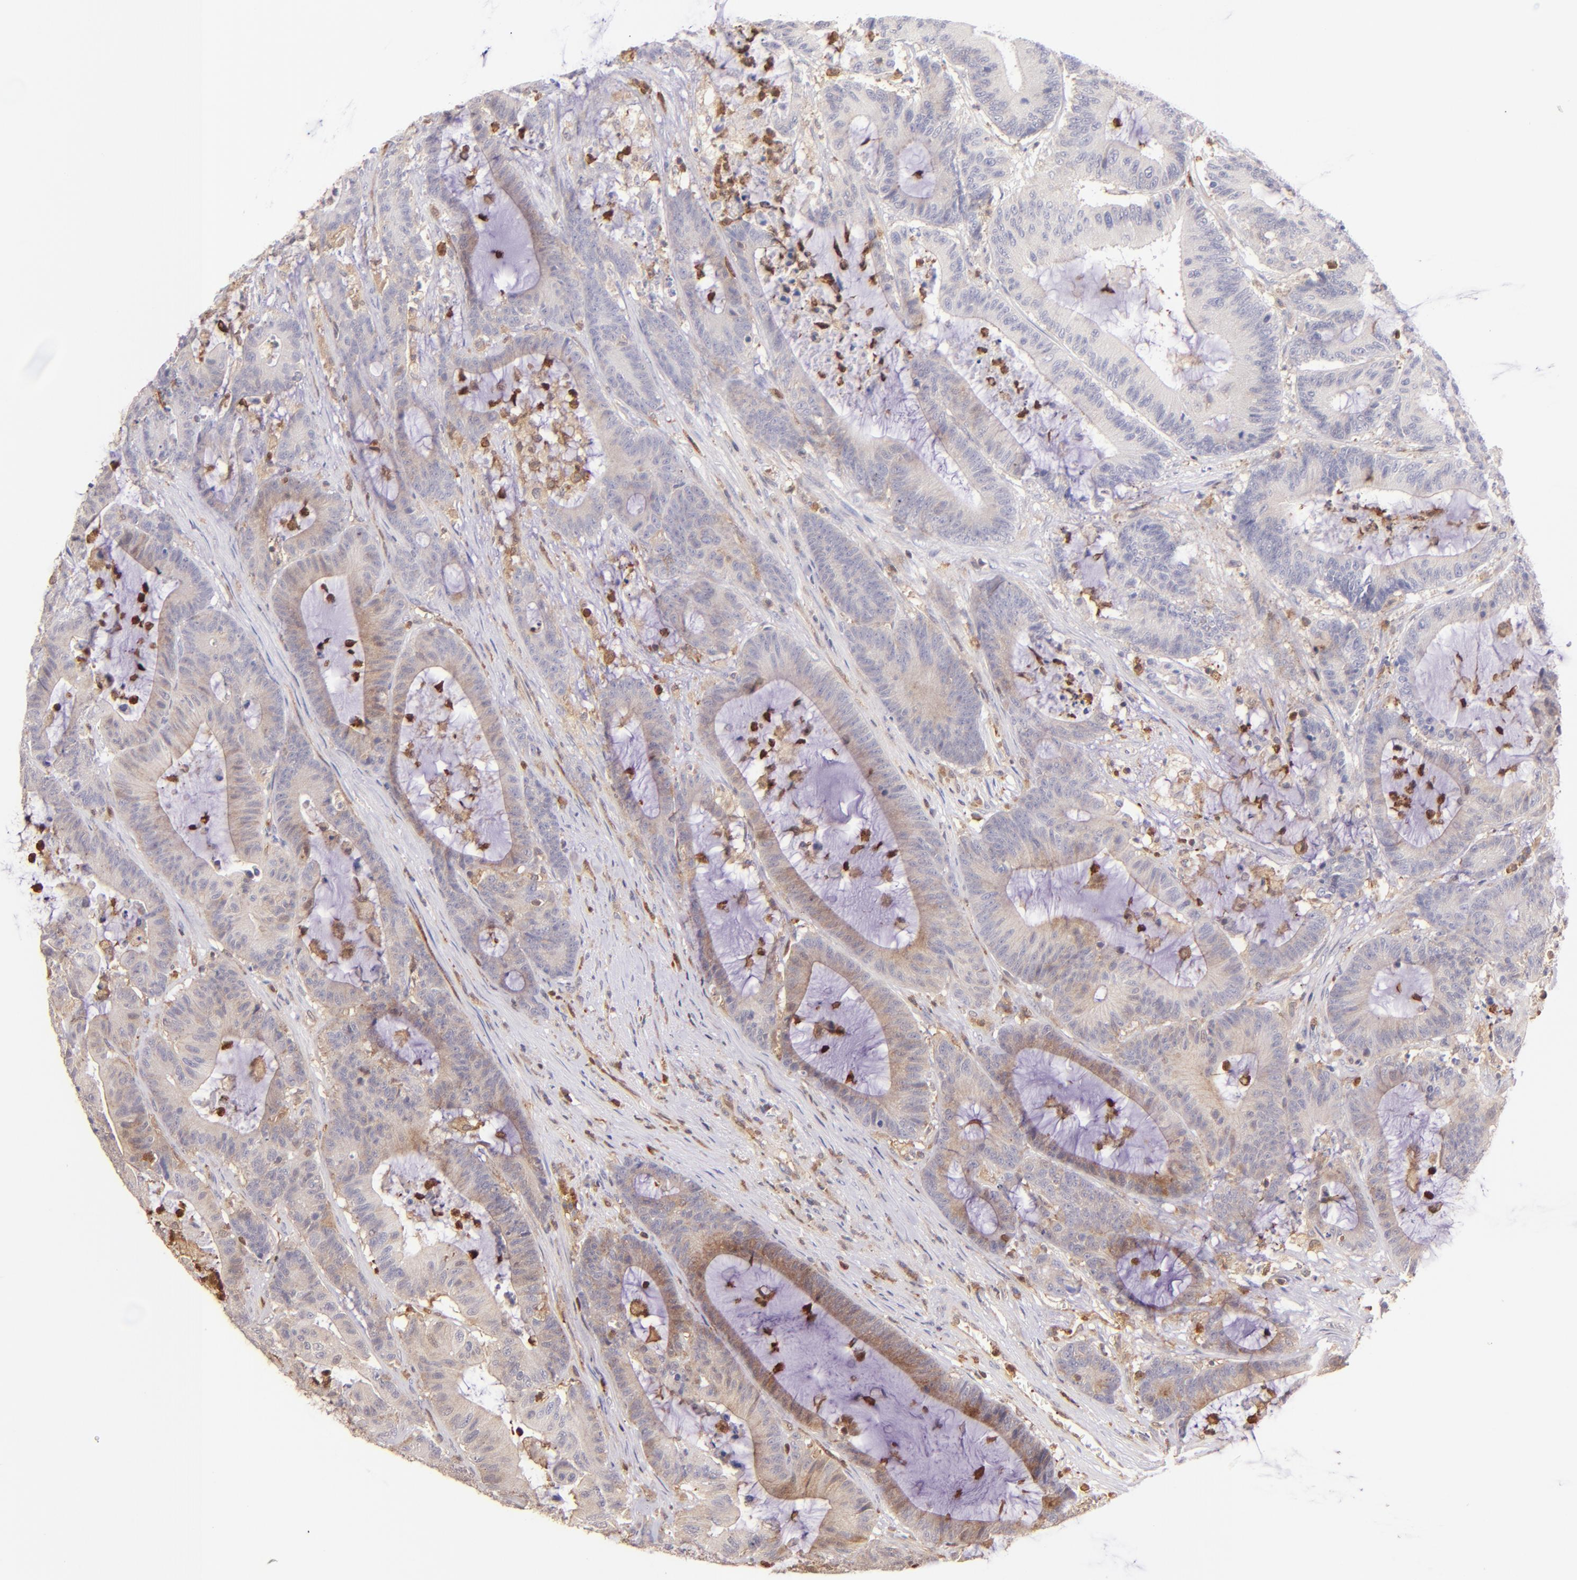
{"staining": {"intensity": "weak", "quantity": "25%-75%", "location": "cytoplasmic/membranous"}, "tissue": "colorectal cancer", "cell_type": "Tumor cells", "image_type": "cancer", "snomed": [{"axis": "morphology", "description": "Adenocarcinoma, NOS"}, {"axis": "topography", "description": "Colon"}], "caption": "An immunohistochemistry micrograph of neoplastic tissue is shown. Protein staining in brown shows weak cytoplasmic/membranous positivity in colorectal adenocarcinoma within tumor cells.", "gene": "BTK", "patient": {"sex": "female", "age": 84}}